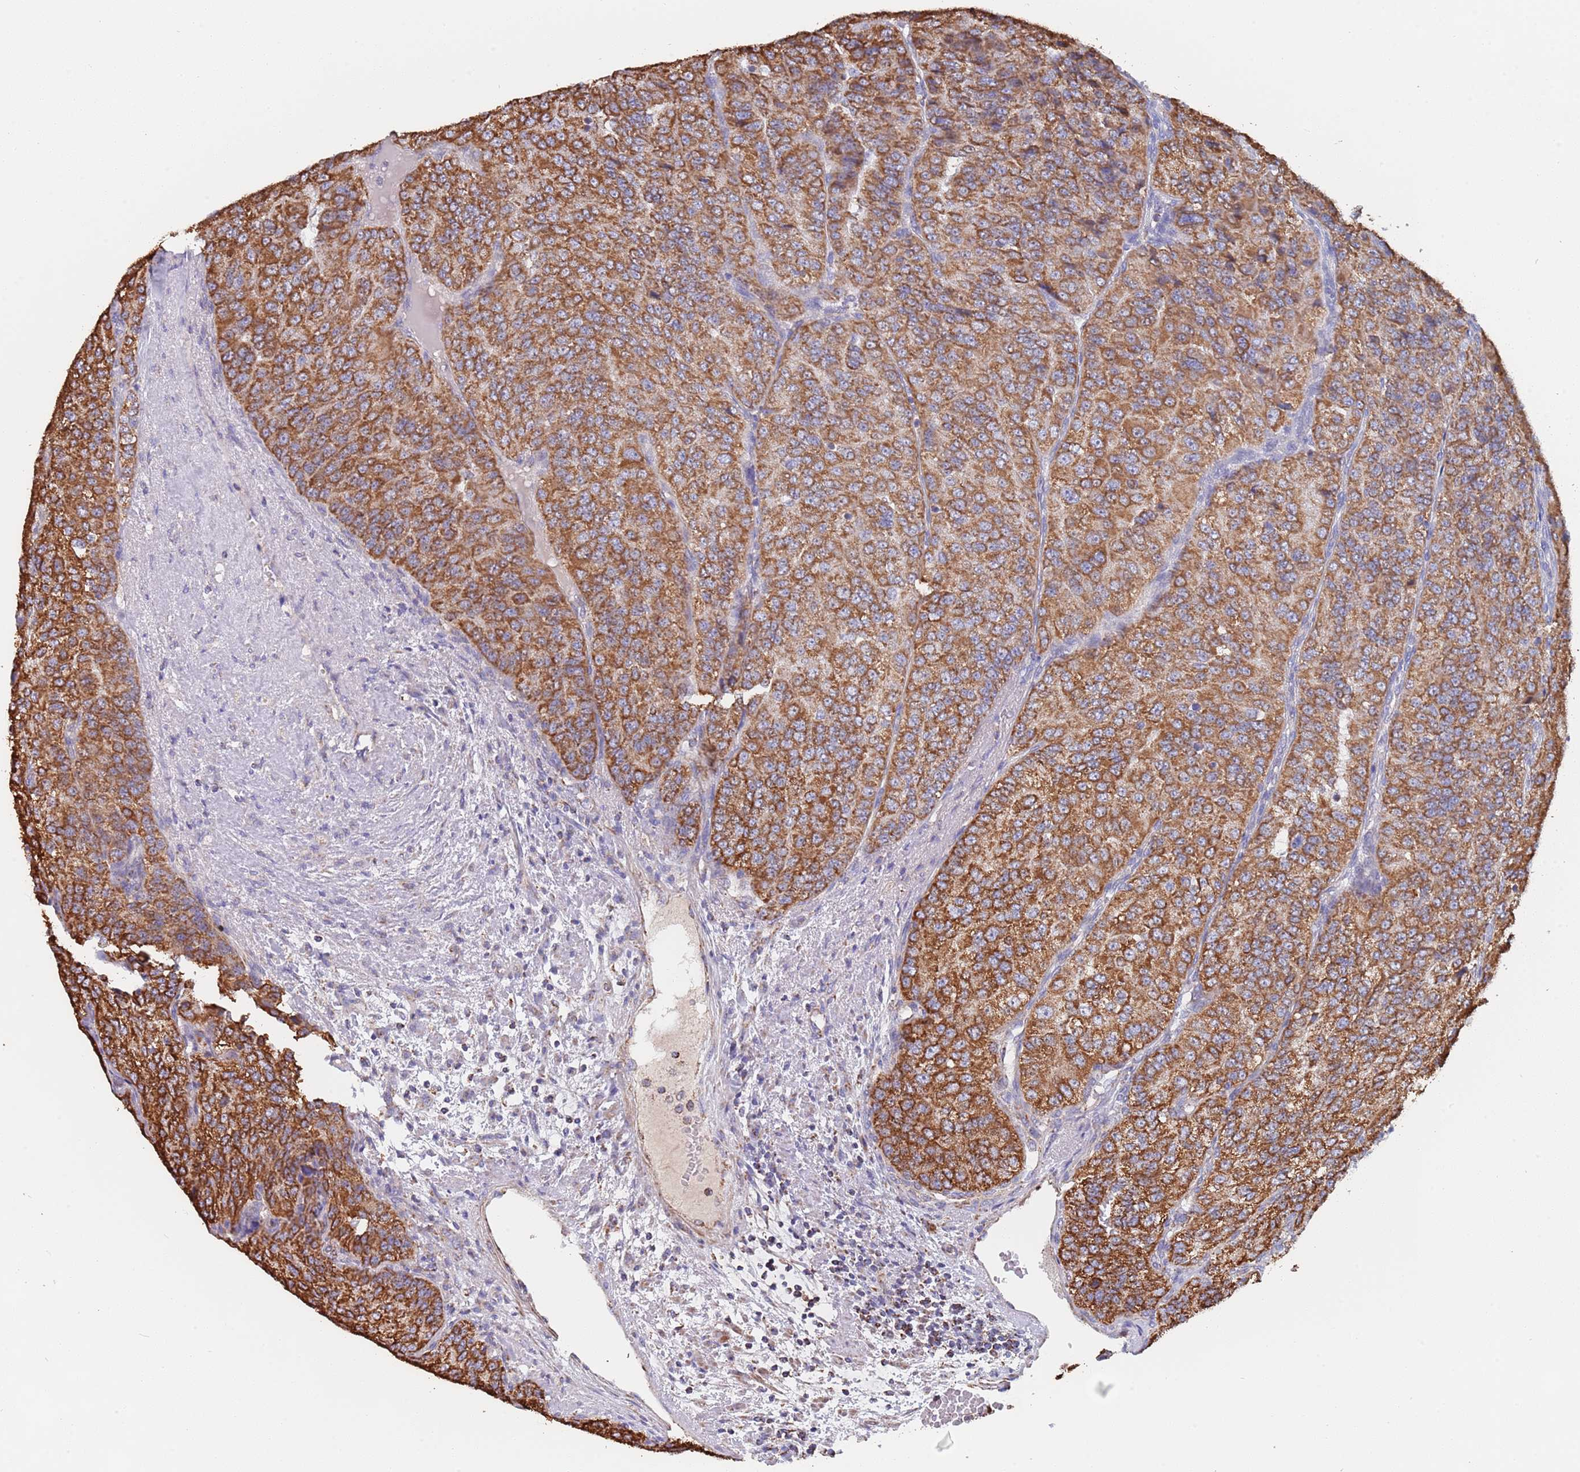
{"staining": {"intensity": "strong", "quantity": ">75%", "location": "cytoplasmic/membranous"}, "tissue": "renal cancer", "cell_type": "Tumor cells", "image_type": "cancer", "snomed": [{"axis": "morphology", "description": "Adenocarcinoma, NOS"}, {"axis": "topography", "description": "Kidney"}], "caption": "The image reveals a brown stain indicating the presence of a protein in the cytoplasmic/membranous of tumor cells in renal adenocarcinoma.", "gene": "PGP", "patient": {"sex": "female", "age": 63}}